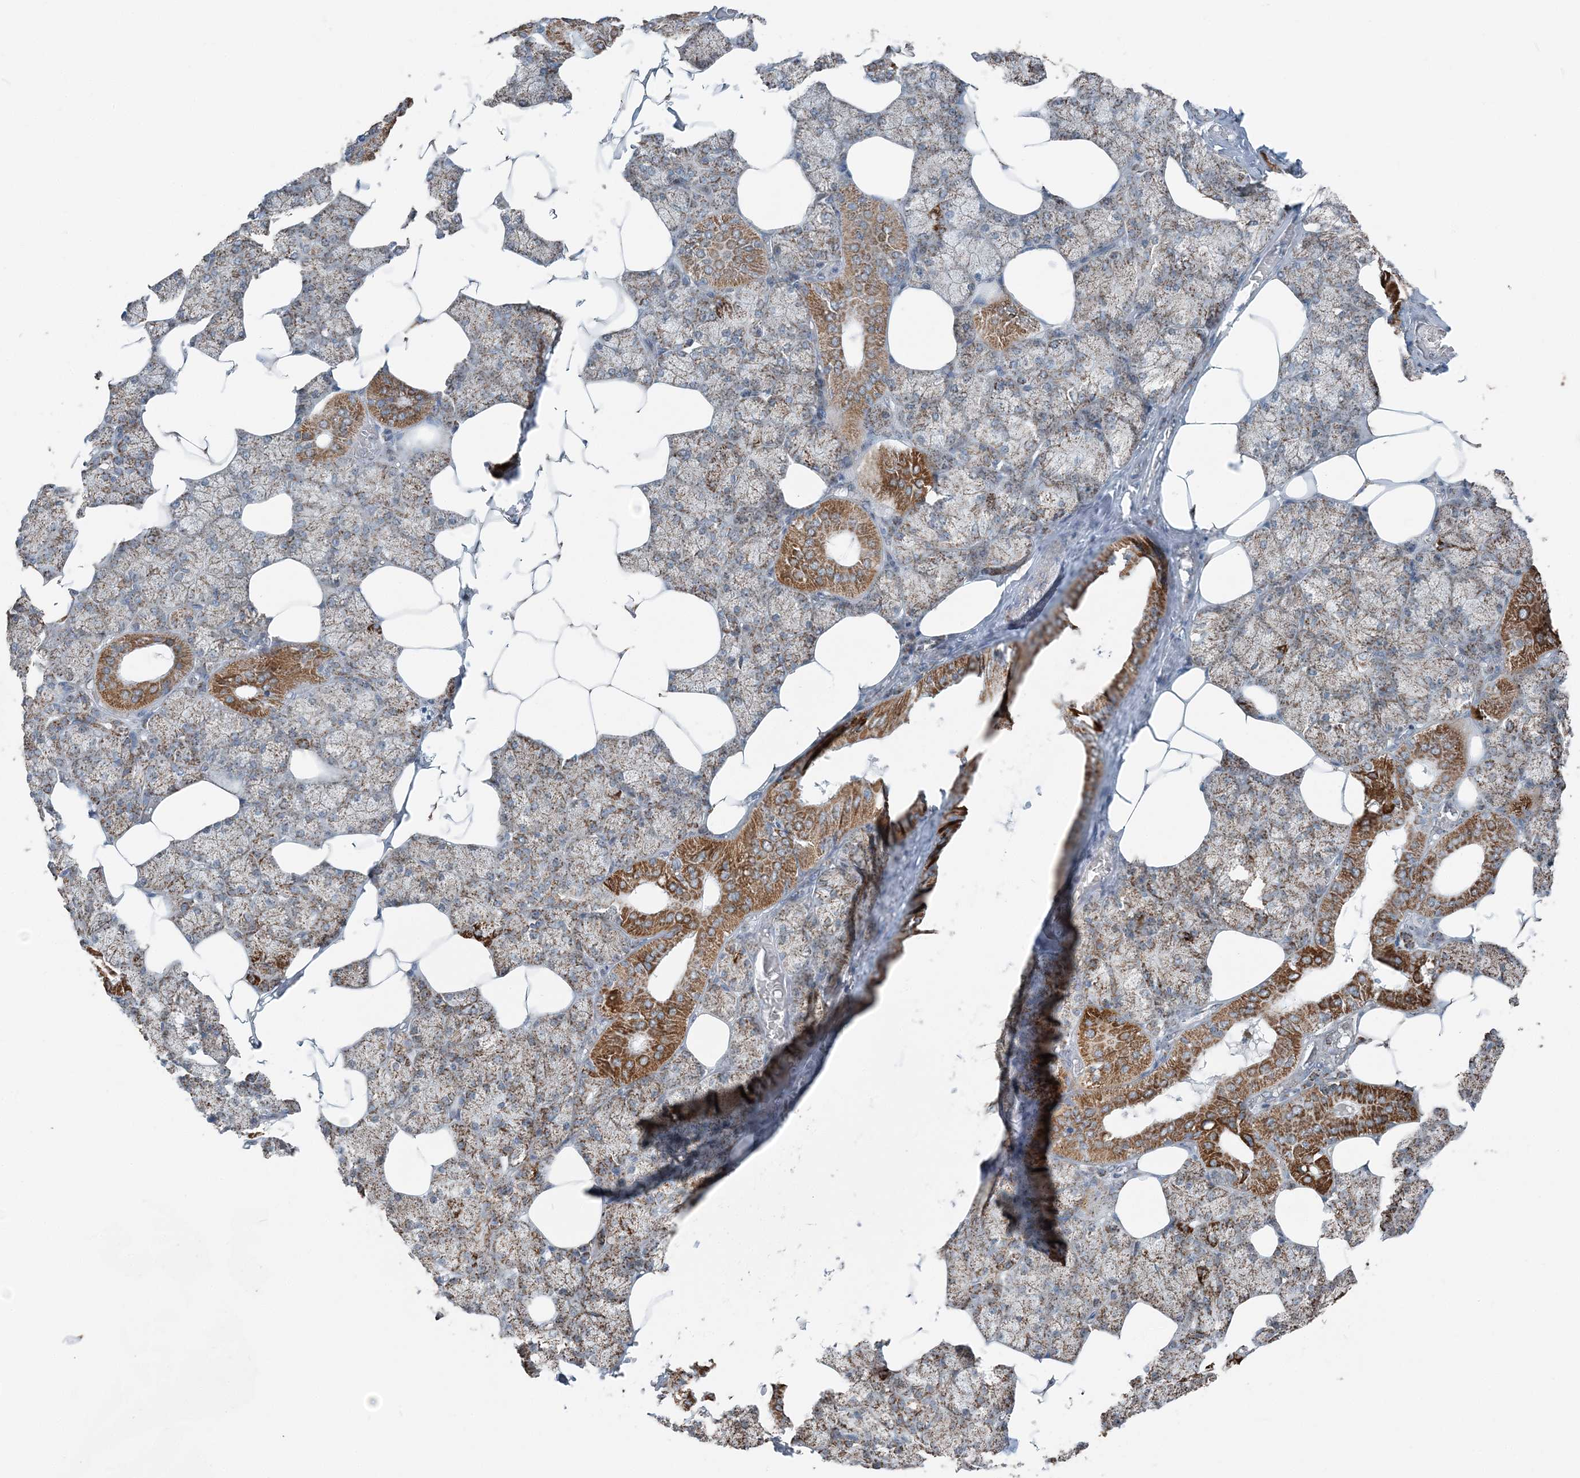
{"staining": {"intensity": "strong", "quantity": "25%-75%", "location": "cytoplasmic/membranous"}, "tissue": "salivary gland", "cell_type": "Glandular cells", "image_type": "normal", "snomed": [{"axis": "morphology", "description": "Normal tissue, NOS"}, {"axis": "topography", "description": "Salivary gland"}], "caption": "A histopathology image of human salivary gland stained for a protein reveals strong cytoplasmic/membranous brown staining in glandular cells. (DAB (3,3'-diaminobenzidine) IHC with brightfield microscopy, high magnification).", "gene": "SUCLG1", "patient": {"sex": "male", "age": 62}}